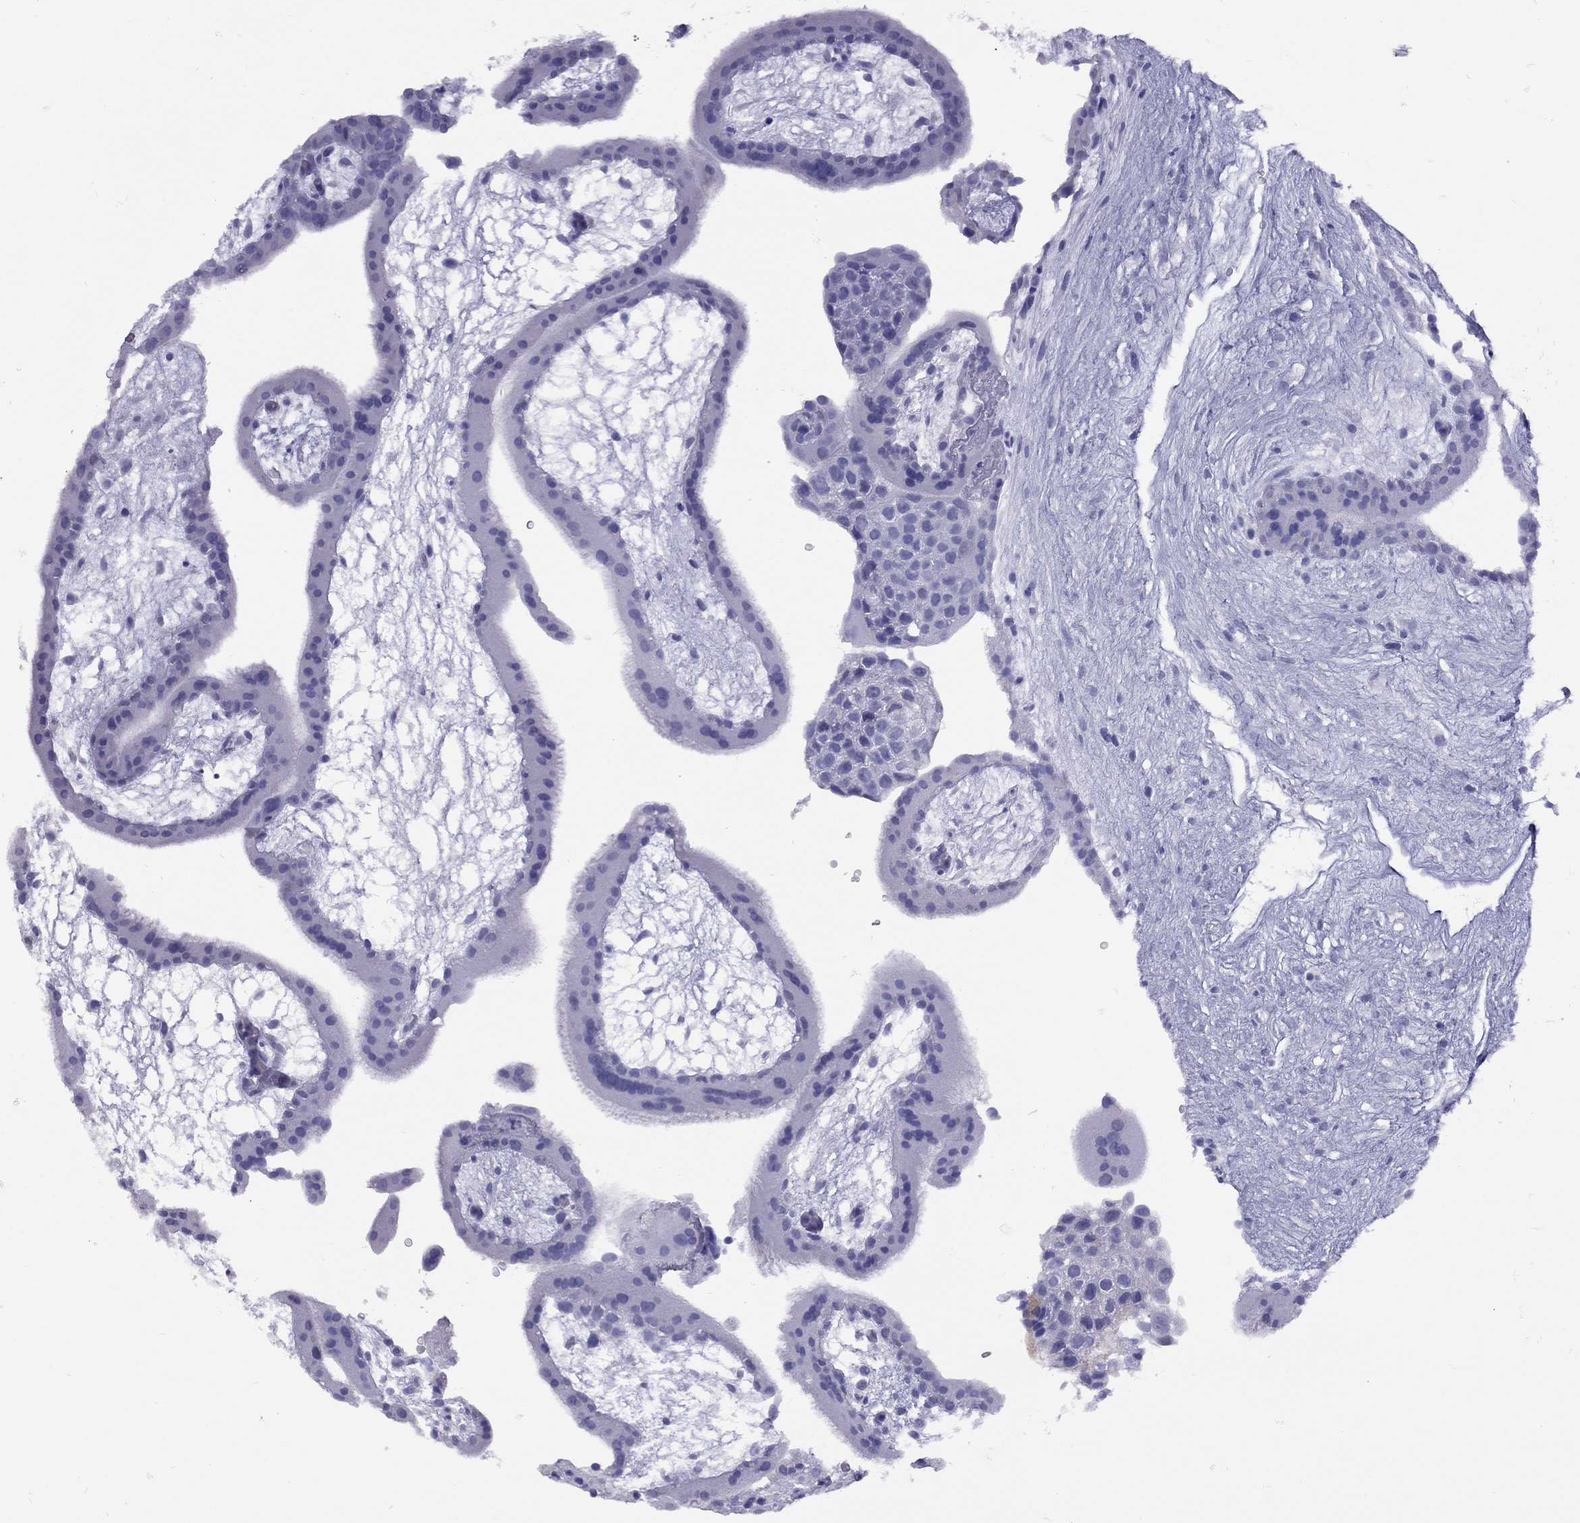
{"staining": {"intensity": "negative", "quantity": "none", "location": "none"}, "tissue": "placenta", "cell_type": "Decidual cells", "image_type": "normal", "snomed": [{"axis": "morphology", "description": "Normal tissue, NOS"}, {"axis": "topography", "description": "Placenta"}], "caption": "Decidual cells show no significant protein staining in unremarkable placenta. (IHC, brightfield microscopy, high magnification).", "gene": "GRIA2", "patient": {"sex": "female", "age": 19}}